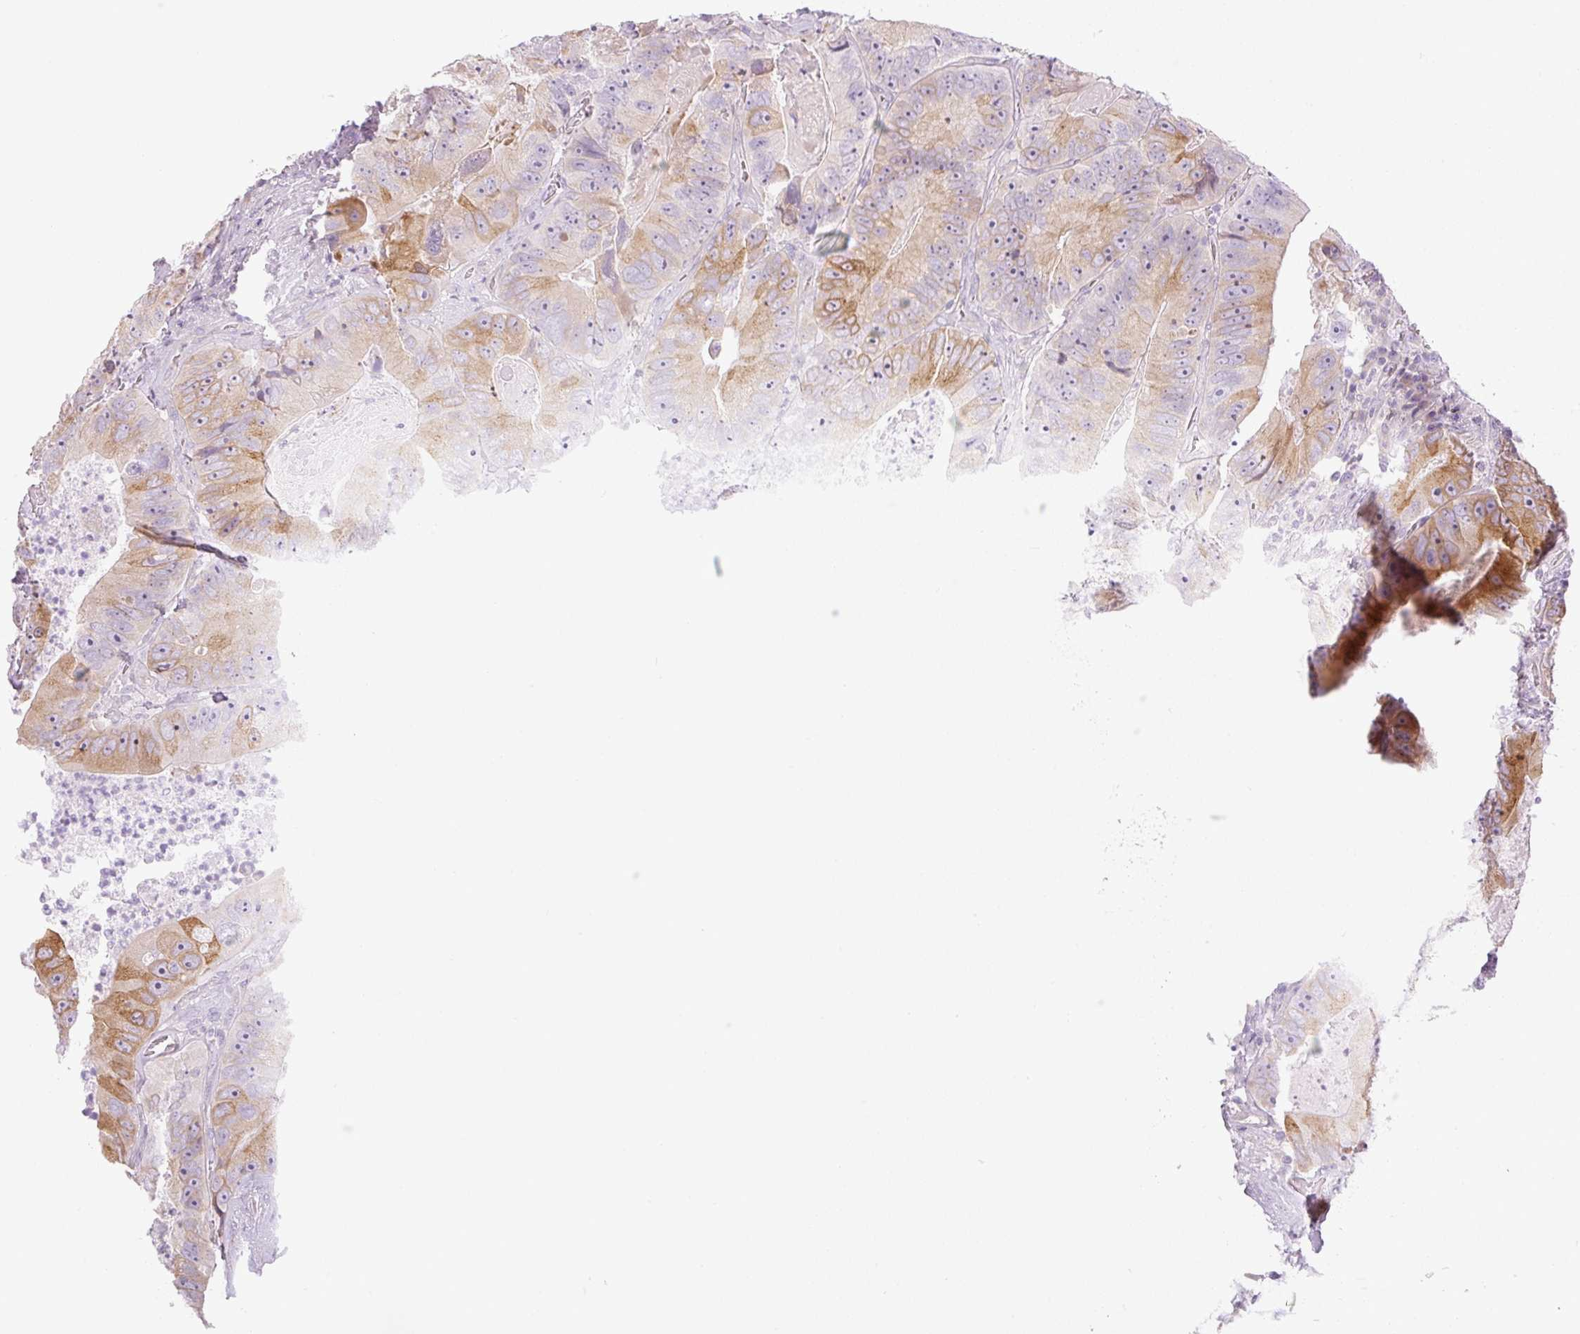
{"staining": {"intensity": "moderate", "quantity": "25%-75%", "location": "cytoplasmic/membranous"}, "tissue": "colorectal cancer", "cell_type": "Tumor cells", "image_type": "cancer", "snomed": [{"axis": "morphology", "description": "Adenocarcinoma, NOS"}, {"axis": "topography", "description": "Colon"}], "caption": "Brown immunohistochemical staining in human colorectal cancer (adenocarcinoma) exhibits moderate cytoplasmic/membranous staining in about 25%-75% of tumor cells.", "gene": "MIA2", "patient": {"sex": "female", "age": 86}}